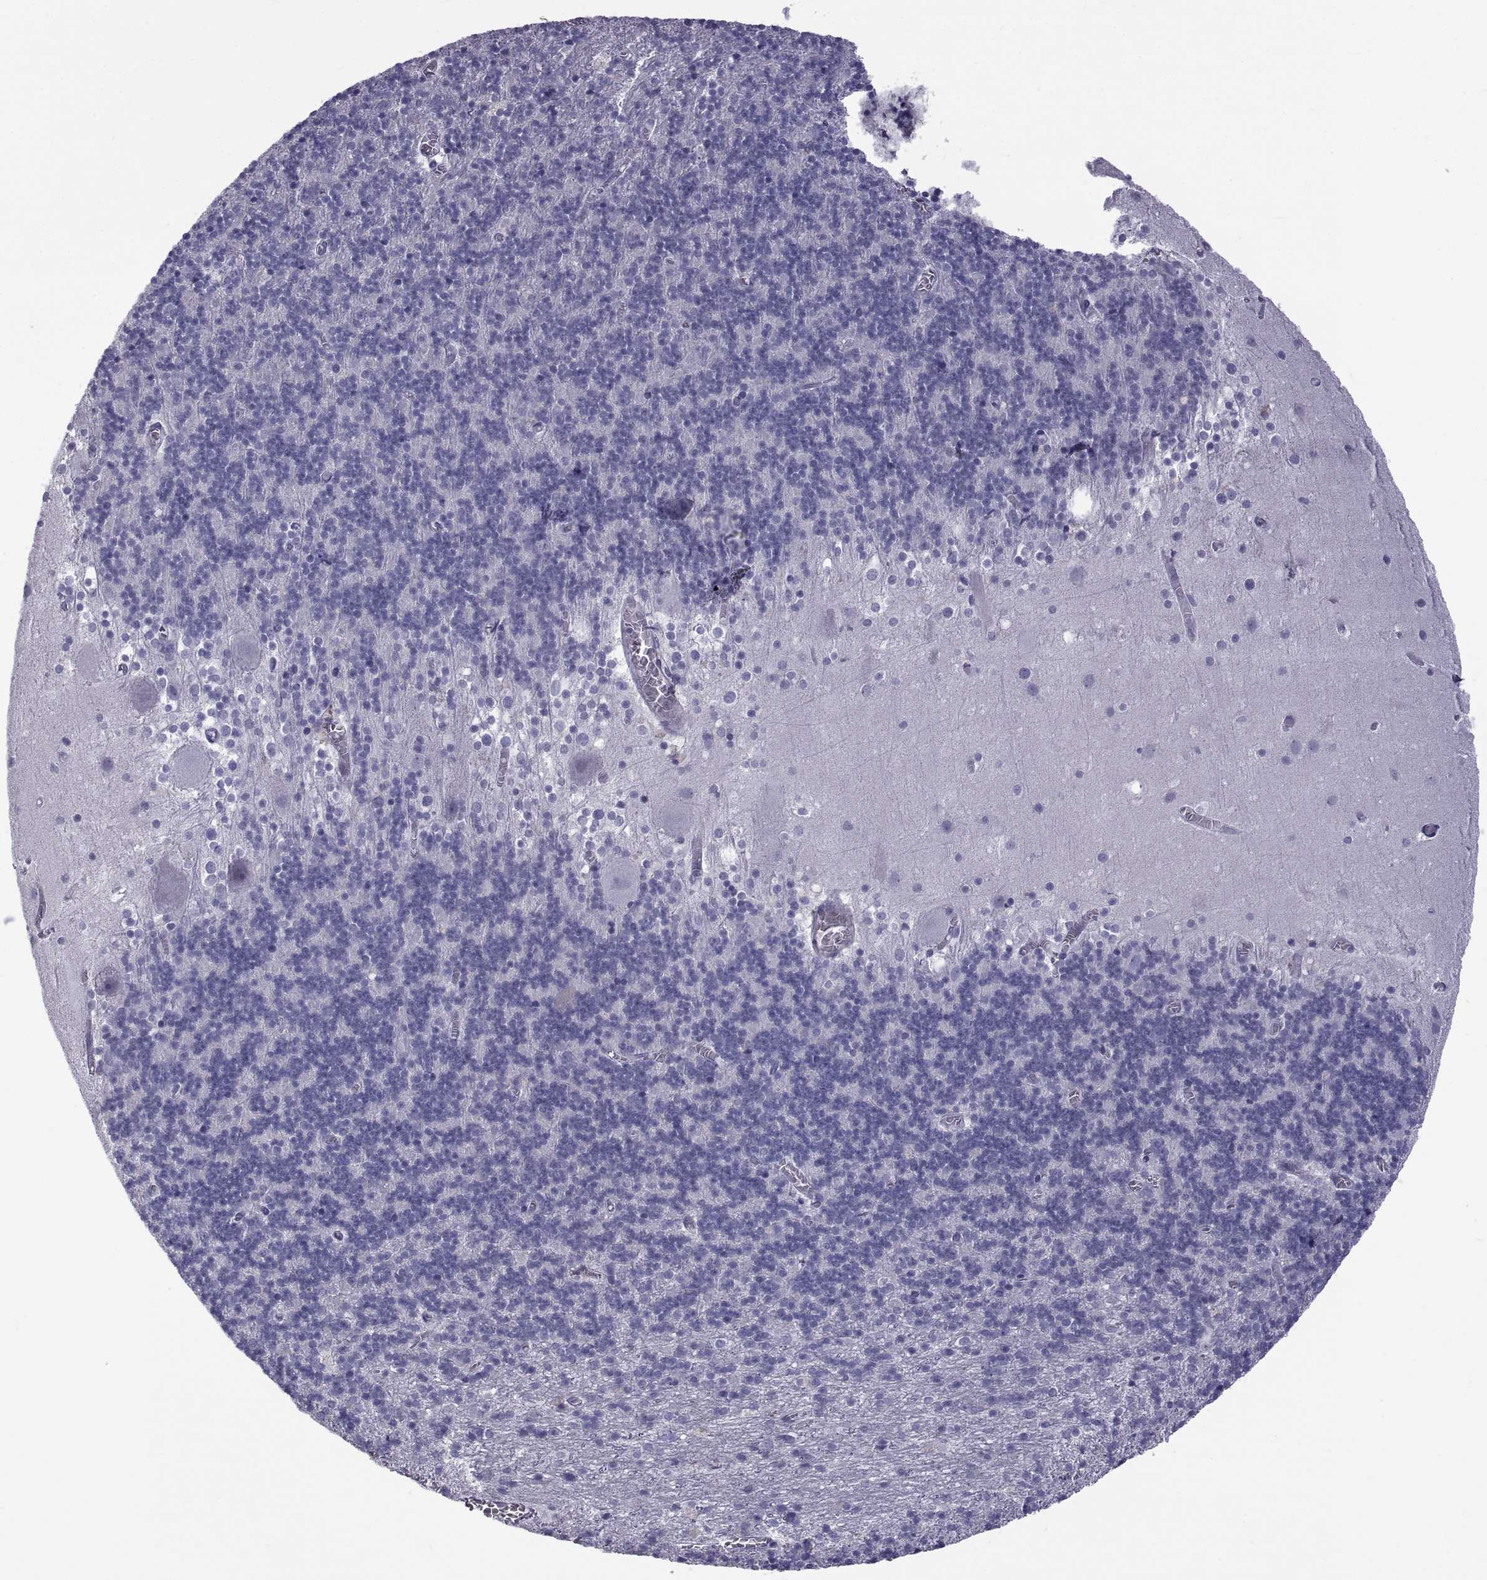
{"staining": {"intensity": "negative", "quantity": "none", "location": "none"}, "tissue": "cerebellum", "cell_type": "Cells in granular layer", "image_type": "normal", "snomed": [{"axis": "morphology", "description": "Normal tissue, NOS"}, {"axis": "topography", "description": "Cerebellum"}], "caption": "Protein analysis of normal cerebellum shows no significant positivity in cells in granular layer.", "gene": "MAGEB1", "patient": {"sex": "male", "age": 70}}